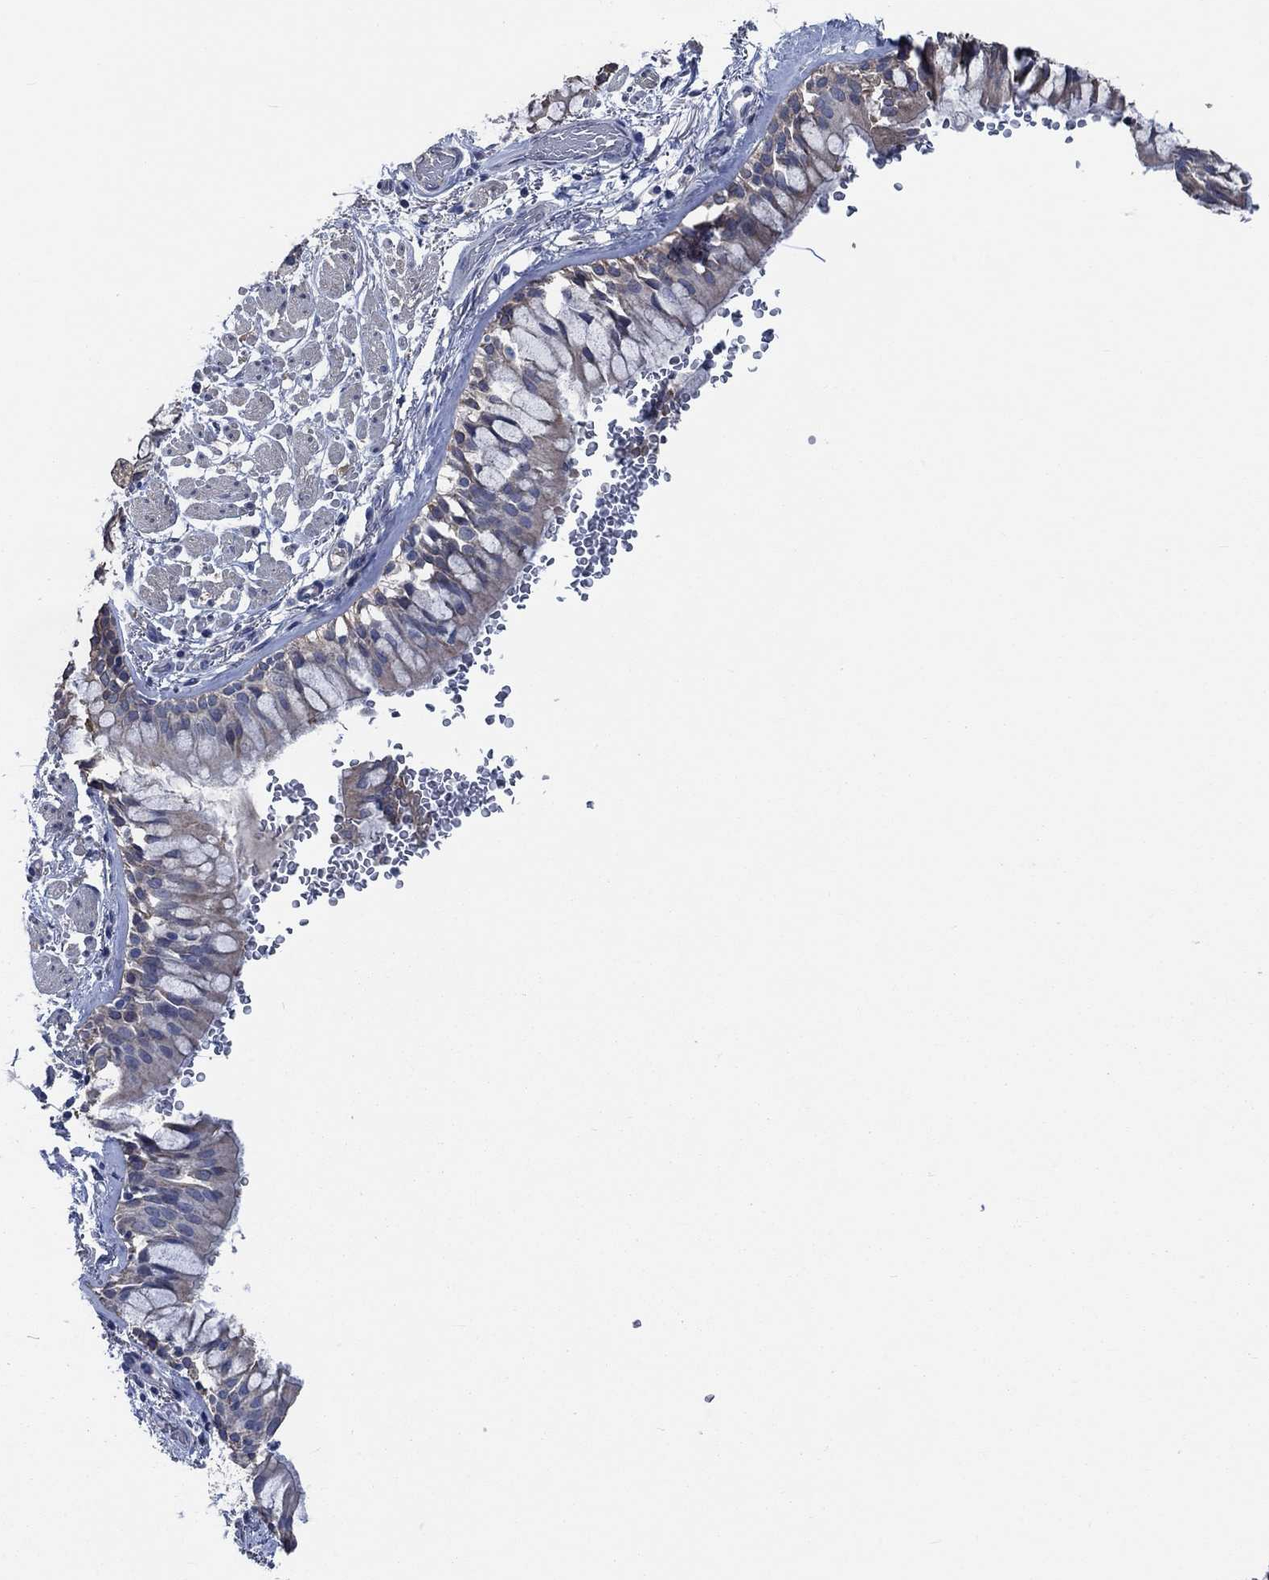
{"staining": {"intensity": "moderate", "quantity": "<25%", "location": "cytoplasmic/membranous"}, "tissue": "bronchus", "cell_type": "Respiratory epithelial cells", "image_type": "normal", "snomed": [{"axis": "morphology", "description": "Normal tissue, NOS"}, {"axis": "topography", "description": "Bronchus"}, {"axis": "topography", "description": "Lung"}], "caption": "Protein expression analysis of normal bronchus shows moderate cytoplasmic/membranous positivity in about <25% of respiratory epithelial cells. (DAB IHC, brown staining for protein, blue staining for nuclei).", "gene": "OBSCN", "patient": {"sex": "female", "age": 57}}